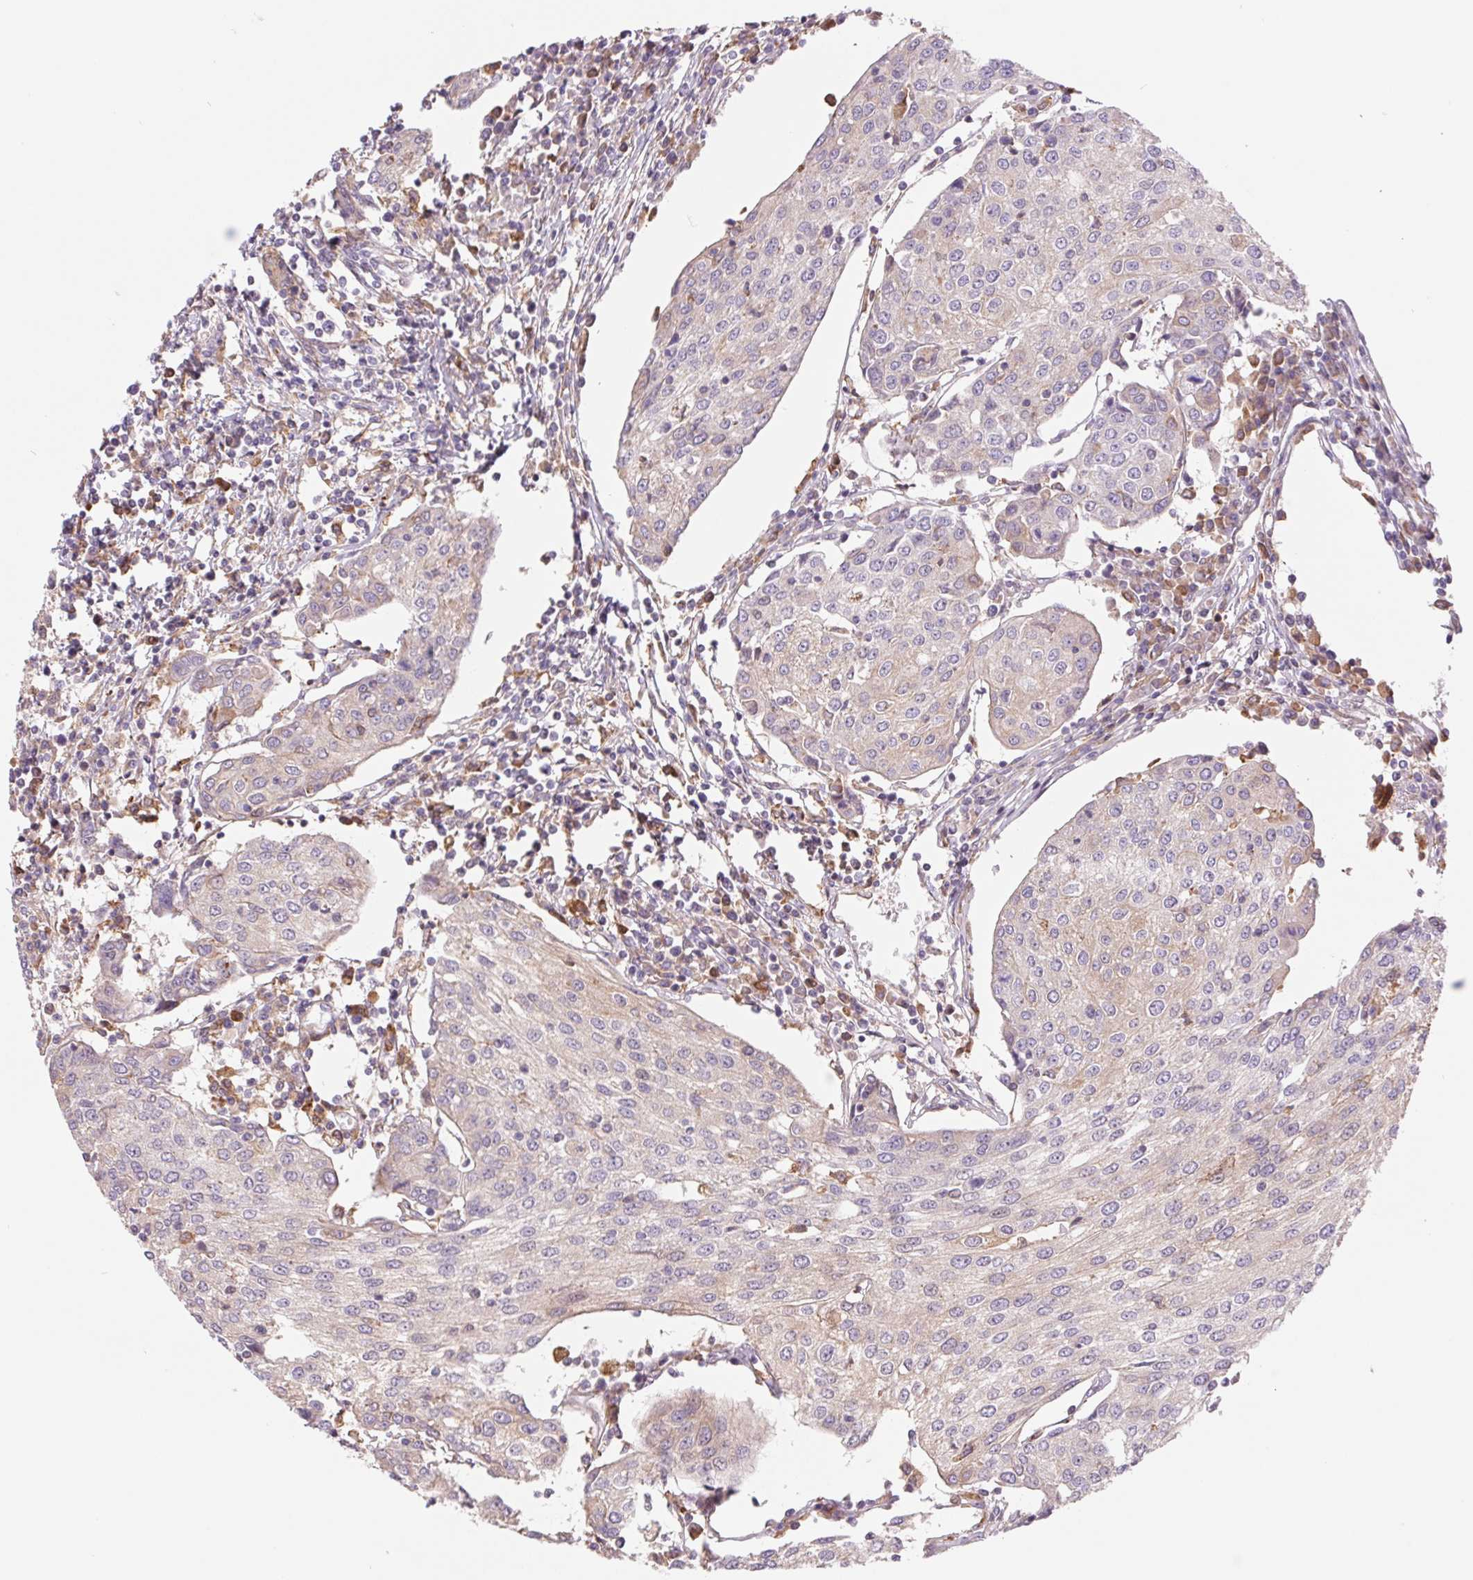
{"staining": {"intensity": "weak", "quantity": "<25%", "location": "cytoplasmic/membranous"}, "tissue": "urothelial cancer", "cell_type": "Tumor cells", "image_type": "cancer", "snomed": [{"axis": "morphology", "description": "Urothelial carcinoma, High grade"}, {"axis": "topography", "description": "Urinary bladder"}], "caption": "The image exhibits no significant positivity in tumor cells of urothelial cancer. The staining was performed using DAB (3,3'-diaminobenzidine) to visualize the protein expression in brown, while the nuclei were stained in blue with hematoxylin (Magnification: 20x).", "gene": "KLHL20", "patient": {"sex": "female", "age": 85}}